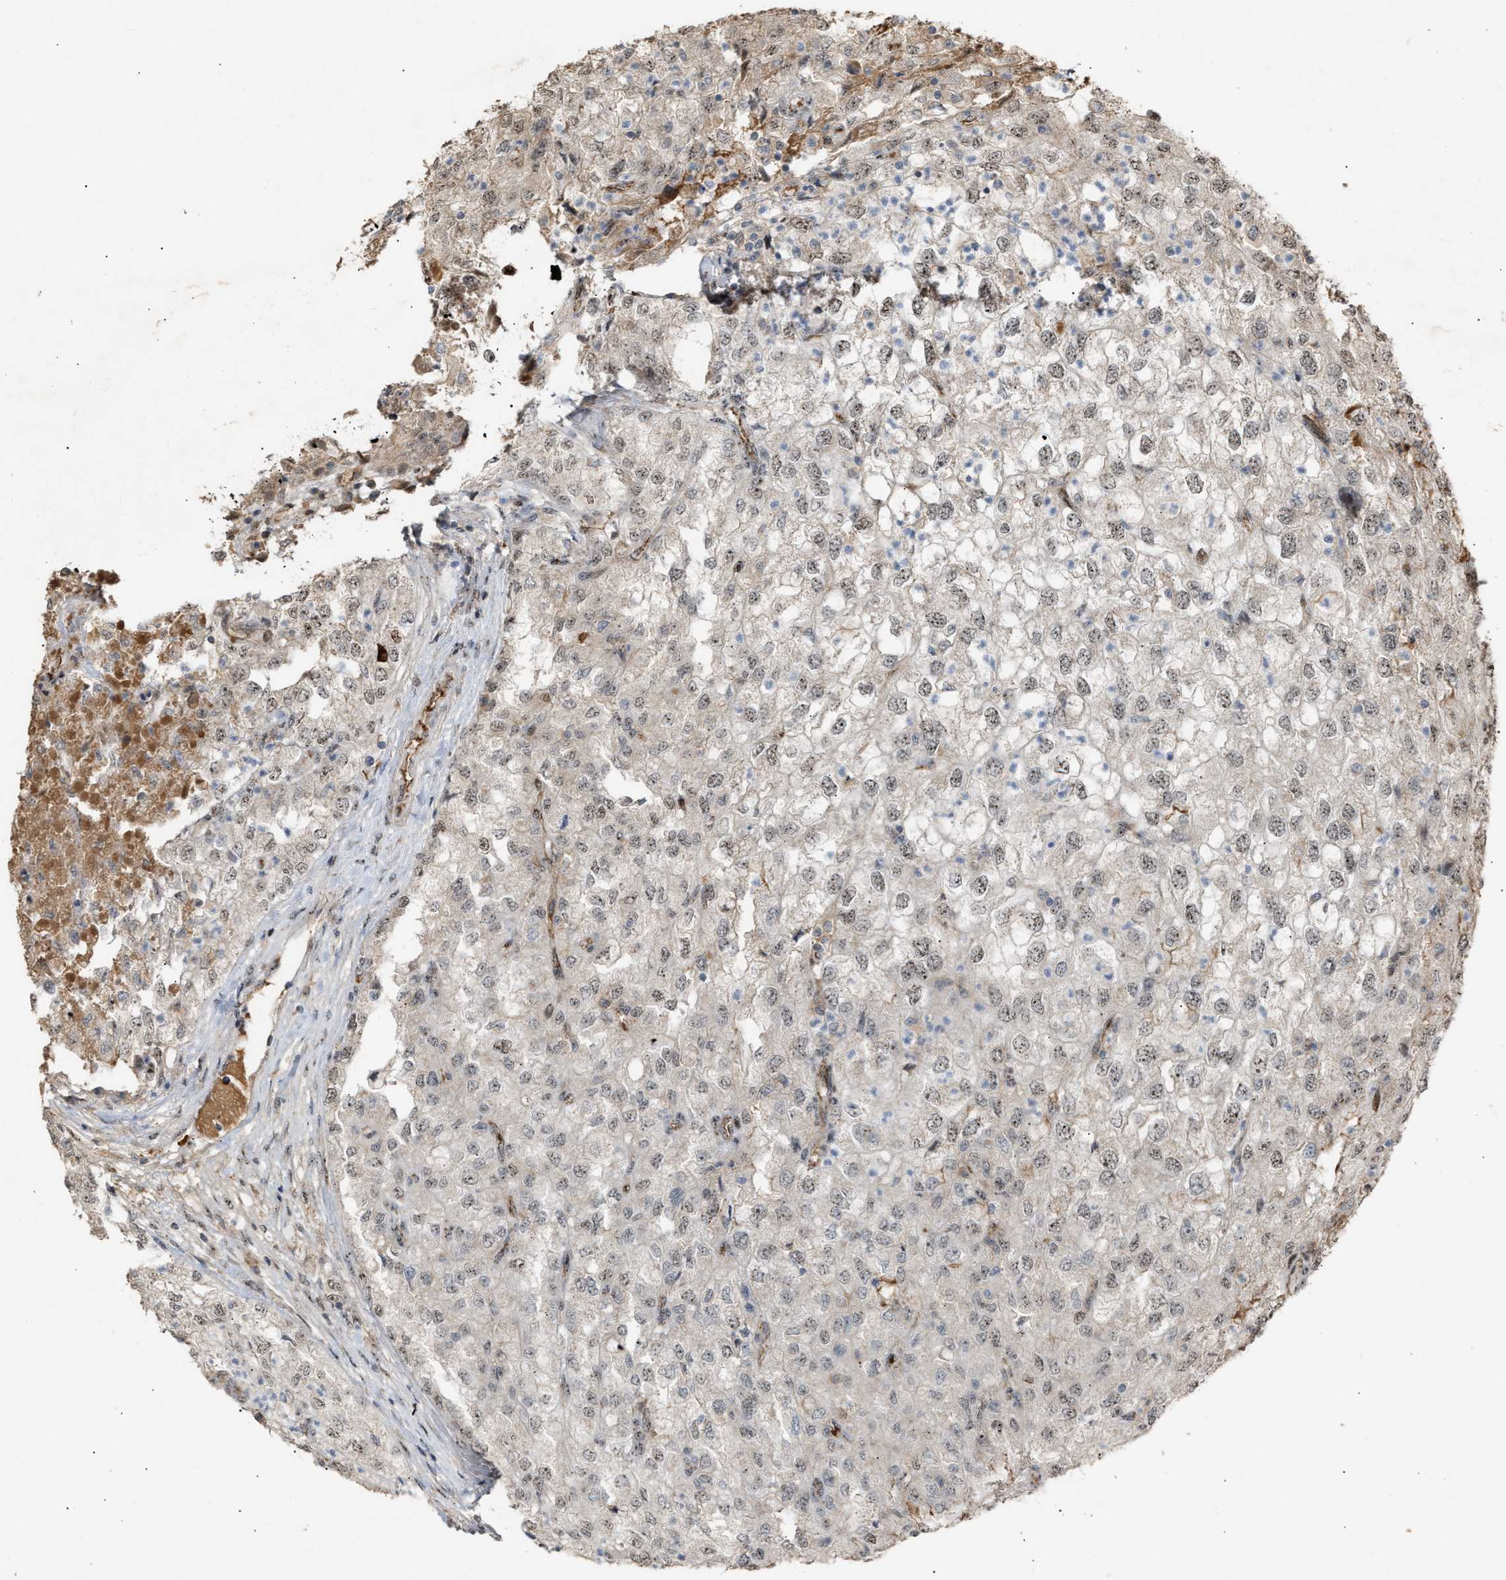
{"staining": {"intensity": "weak", "quantity": ">75%", "location": "nuclear"}, "tissue": "renal cancer", "cell_type": "Tumor cells", "image_type": "cancer", "snomed": [{"axis": "morphology", "description": "Adenocarcinoma, NOS"}, {"axis": "topography", "description": "Kidney"}], "caption": "Tumor cells reveal weak nuclear expression in about >75% of cells in renal cancer (adenocarcinoma). The staining was performed using DAB to visualize the protein expression in brown, while the nuclei were stained in blue with hematoxylin (Magnification: 20x).", "gene": "ZFAND5", "patient": {"sex": "female", "age": 54}}